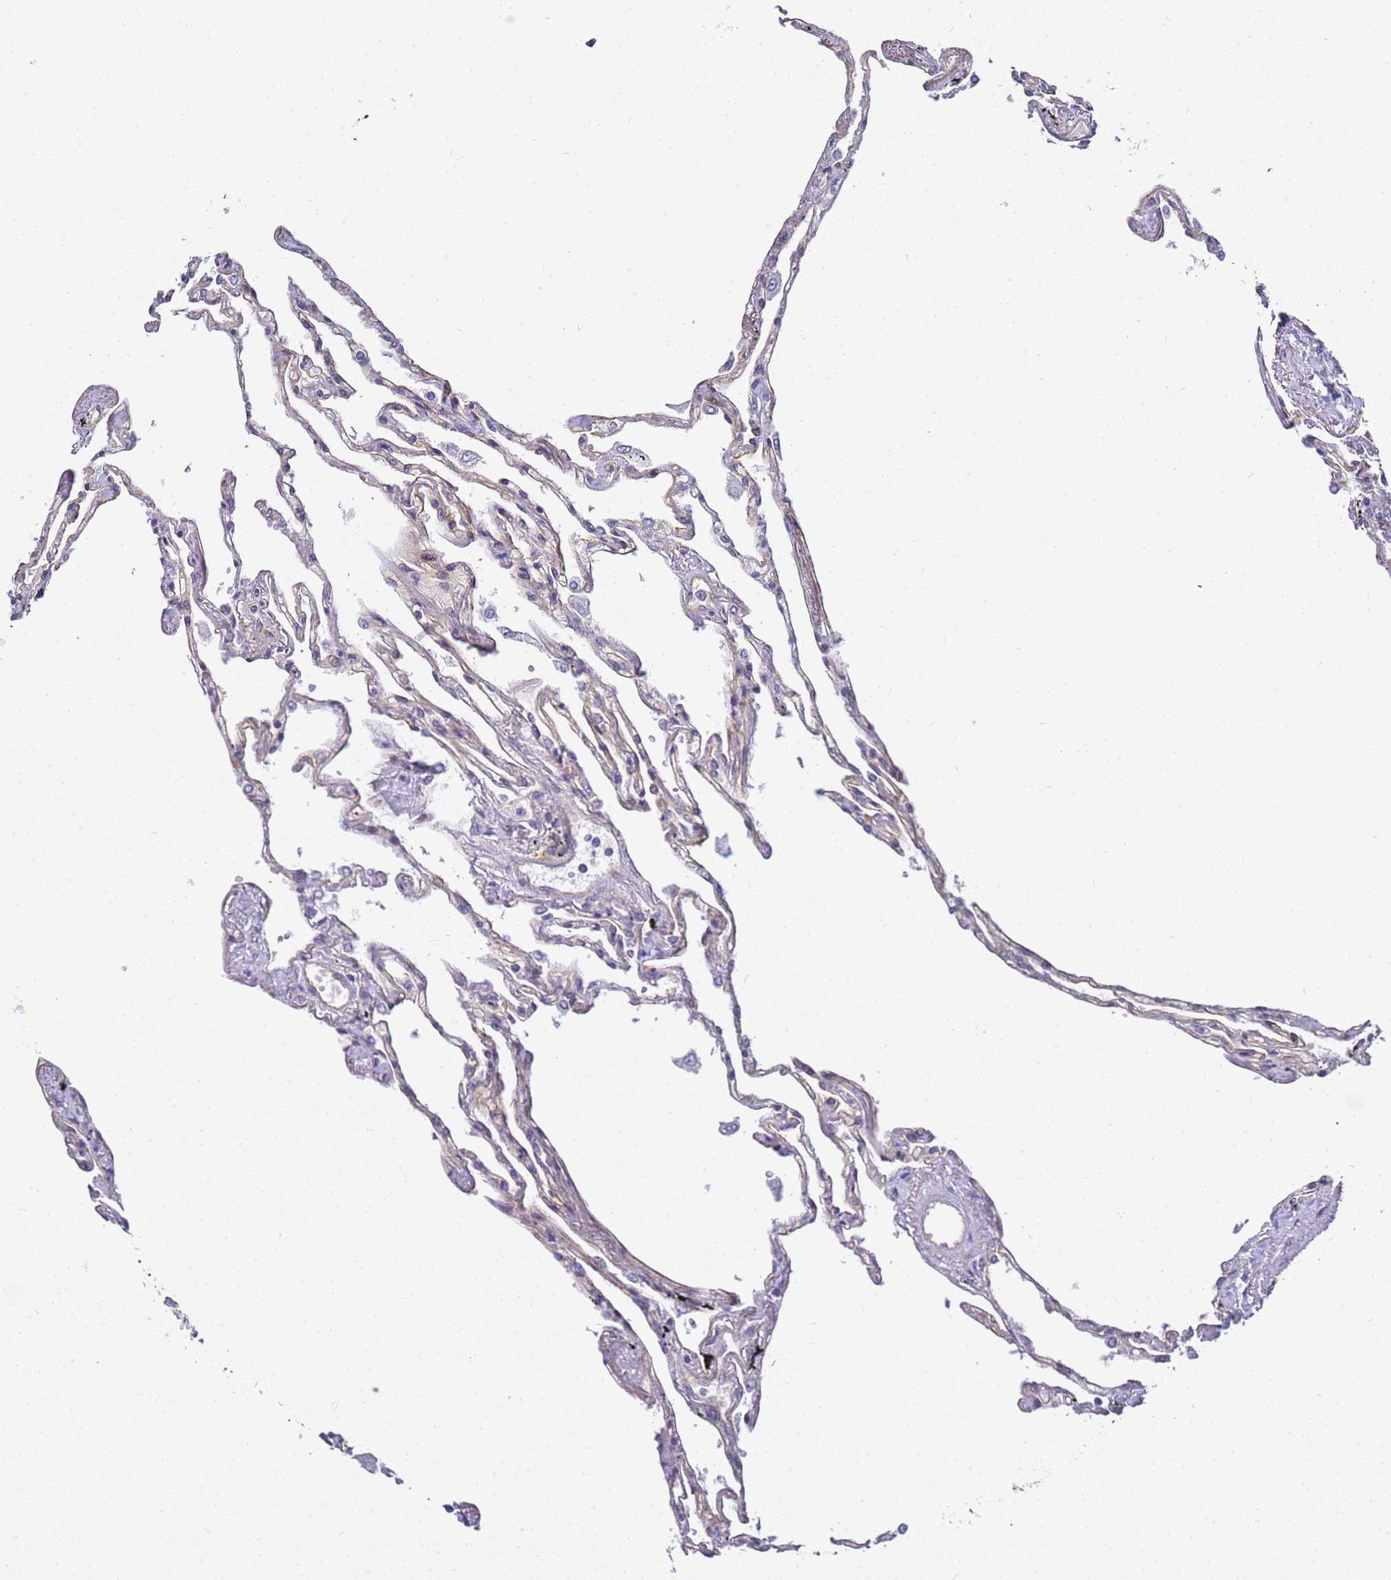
{"staining": {"intensity": "weak", "quantity": "<25%", "location": "cytoplasmic/membranous"}, "tissue": "lung", "cell_type": "Alveolar cells", "image_type": "normal", "snomed": [{"axis": "morphology", "description": "Normal tissue, NOS"}, {"axis": "topography", "description": "Lung"}], "caption": "Micrograph shows no protein staining in alveolar cells of benign lung.", "gene": "GON4L", "patient": {"sex": "female", "age": 67}}